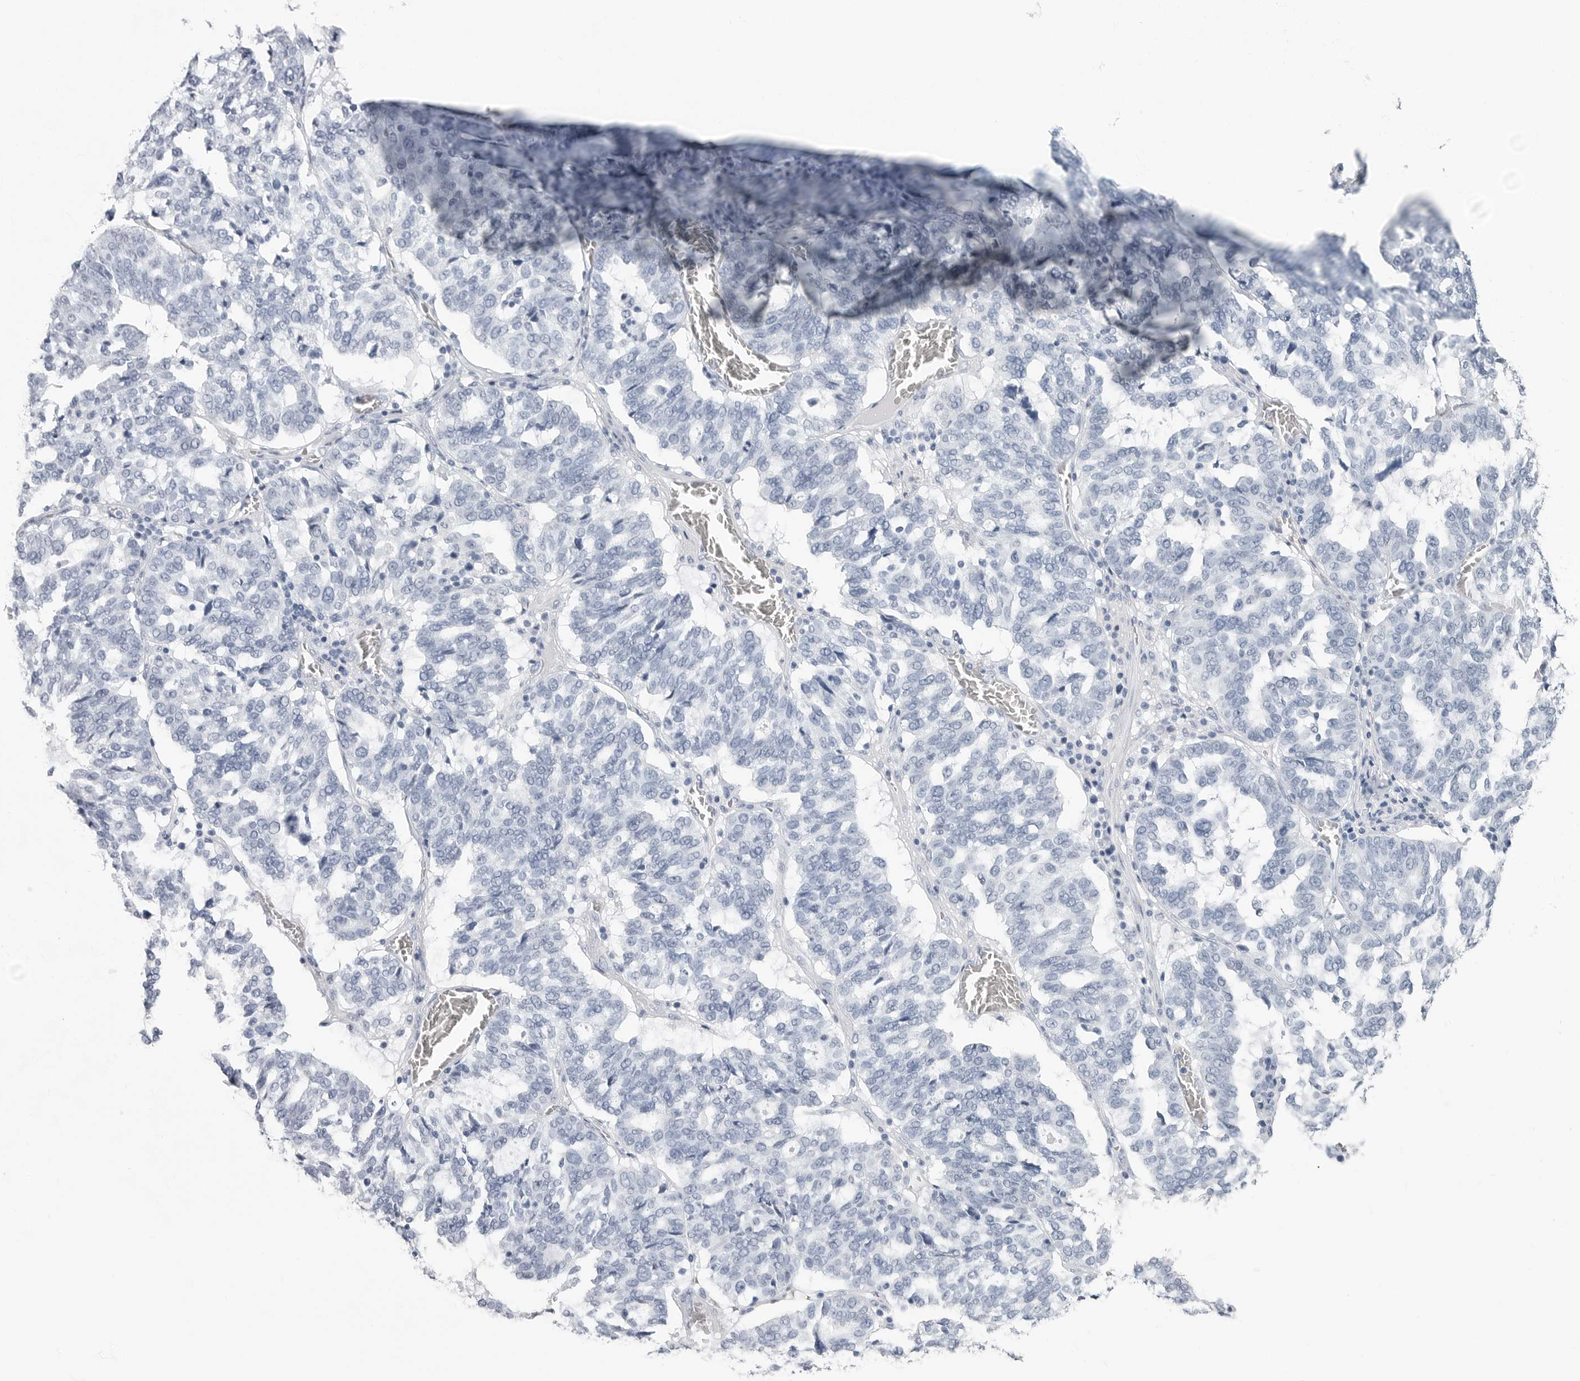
{"staining": {"intensity": "negative", "quantity": "none", "location": "none"}, "tissue": "ovarian cancer", "cell_type": "Tumor cells", "image_type": "cancer", "snomed": [{"axis": "morphology", "description": "Cystadenocarcinoma, serous, NOS"}, {"axis": "topography", "description": "Ovary"}], "caption": "Tumor cells show no significant staining in ovarian cancer.", "gene": "CSH1", "patient": {"sex": "female", "age": 59}}